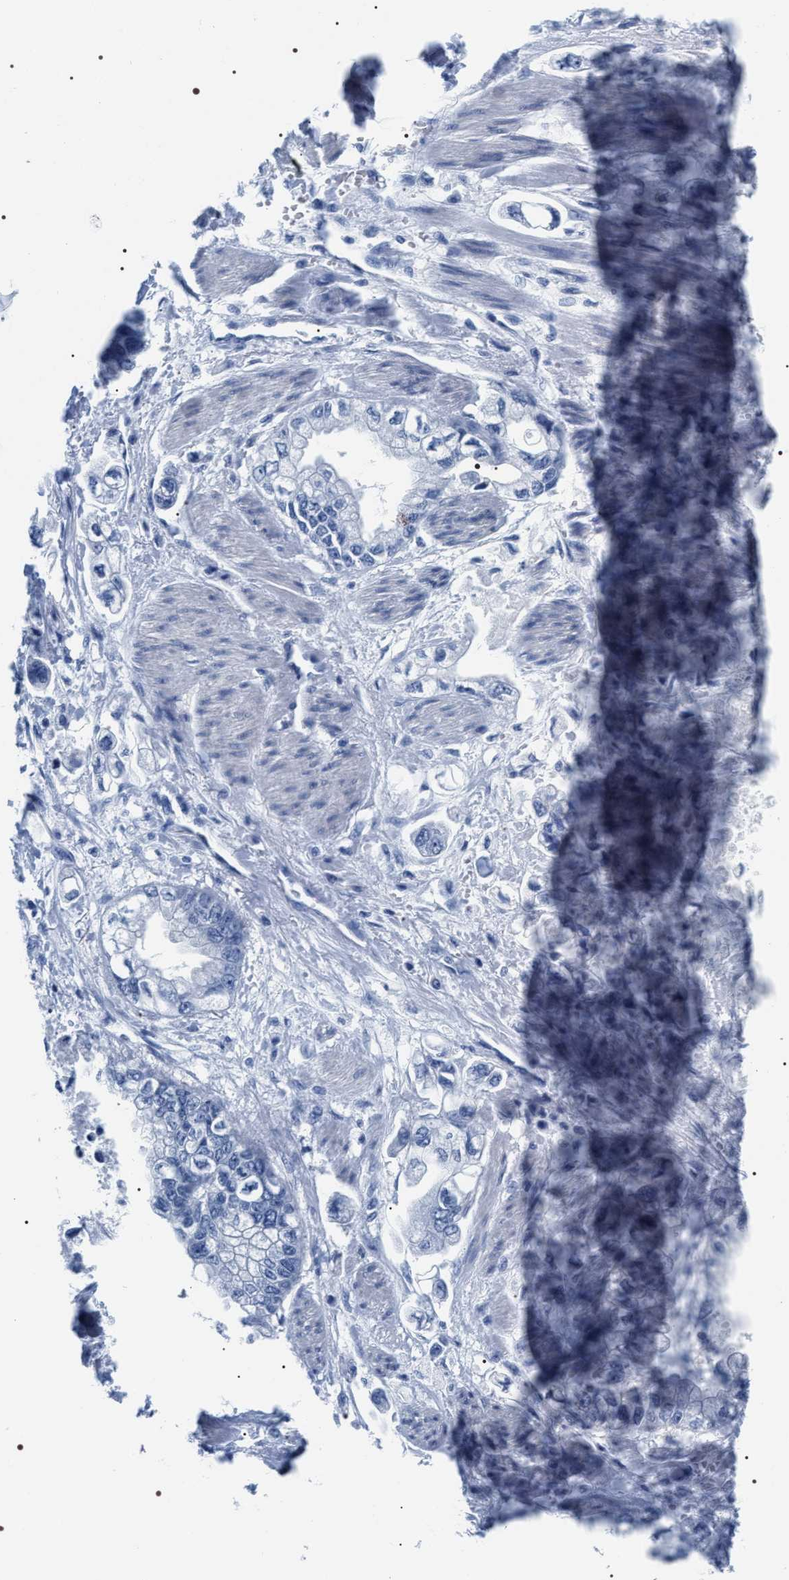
{"staining": {"intensity": "negative", "quantity": "none", "location": "none"}, "tissue": "stomach cancer", "cell_type": "Tumor cells", "image_type": "cancer", "snomed": [{"axis": "morphology", "description": "Normal tissue, NOS"}, {"axis": "morphology", "description": "Adenocarcinoma, NOS"}, {"axis": "topography", "description": "Stomach"}], "caption": "A photomicrograph of adenocarcinoma (stomach) stained for a protein displays no brown staining in tumor cells.", "gene": "ADH4", "patient": {"sex": "male", "age": 62}}